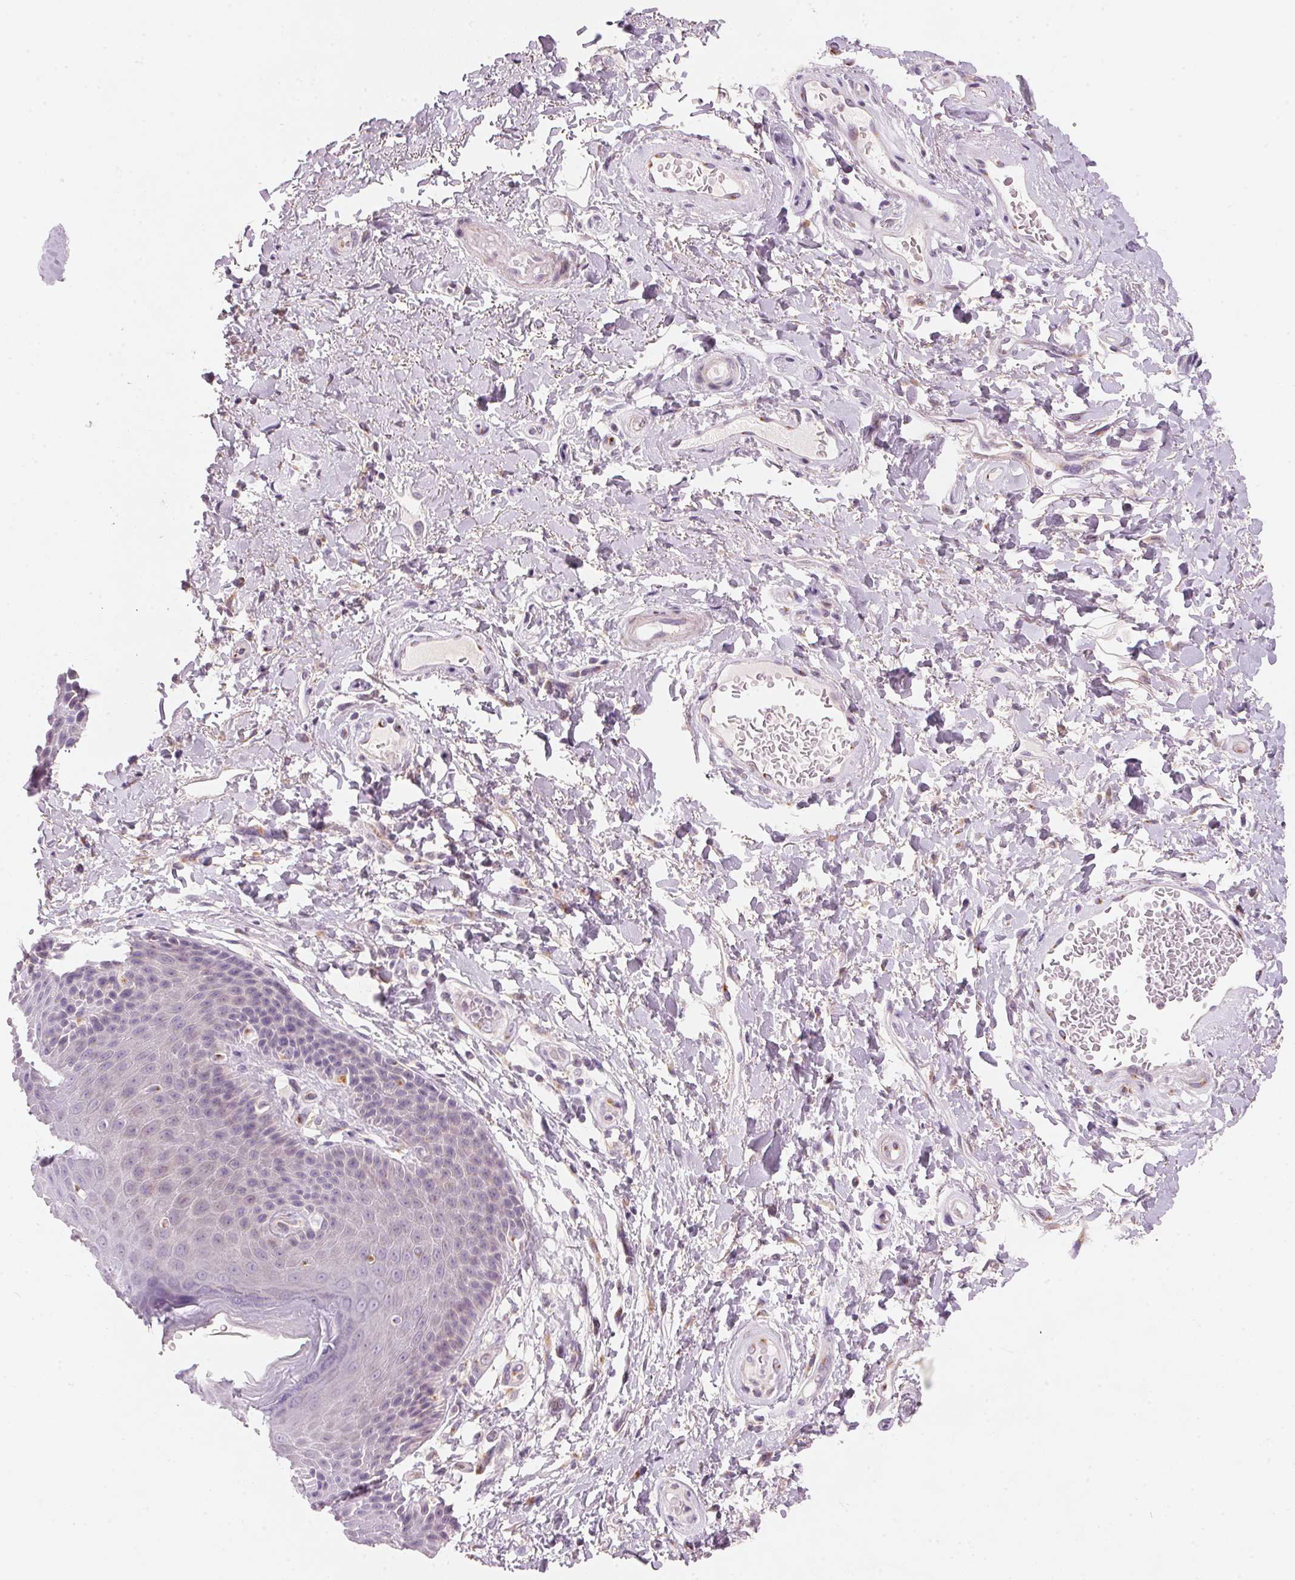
{"staining": {"intensity": "weak", "quantity": "<25%", "location": "cytoplasmic/membranous"}, "tissue": "skin", "cell_type": "Epidermal cells", "image_type": "normal", "snomed": [{"axis": "morphology", "description": "Normal tissue, NOS"}, {"axis": "topography", "description": "Anal"}, {"axis": "topography", "description": "Peripheral nerve tissue"}], "caption": "Immunohistochemistry (IHC) image of normal human skin stained for a protein (brown), which exhibits no positivity in epidermal cells.", "gene": "DRAM2", "patient": {"sex": "male", "age": 51}}